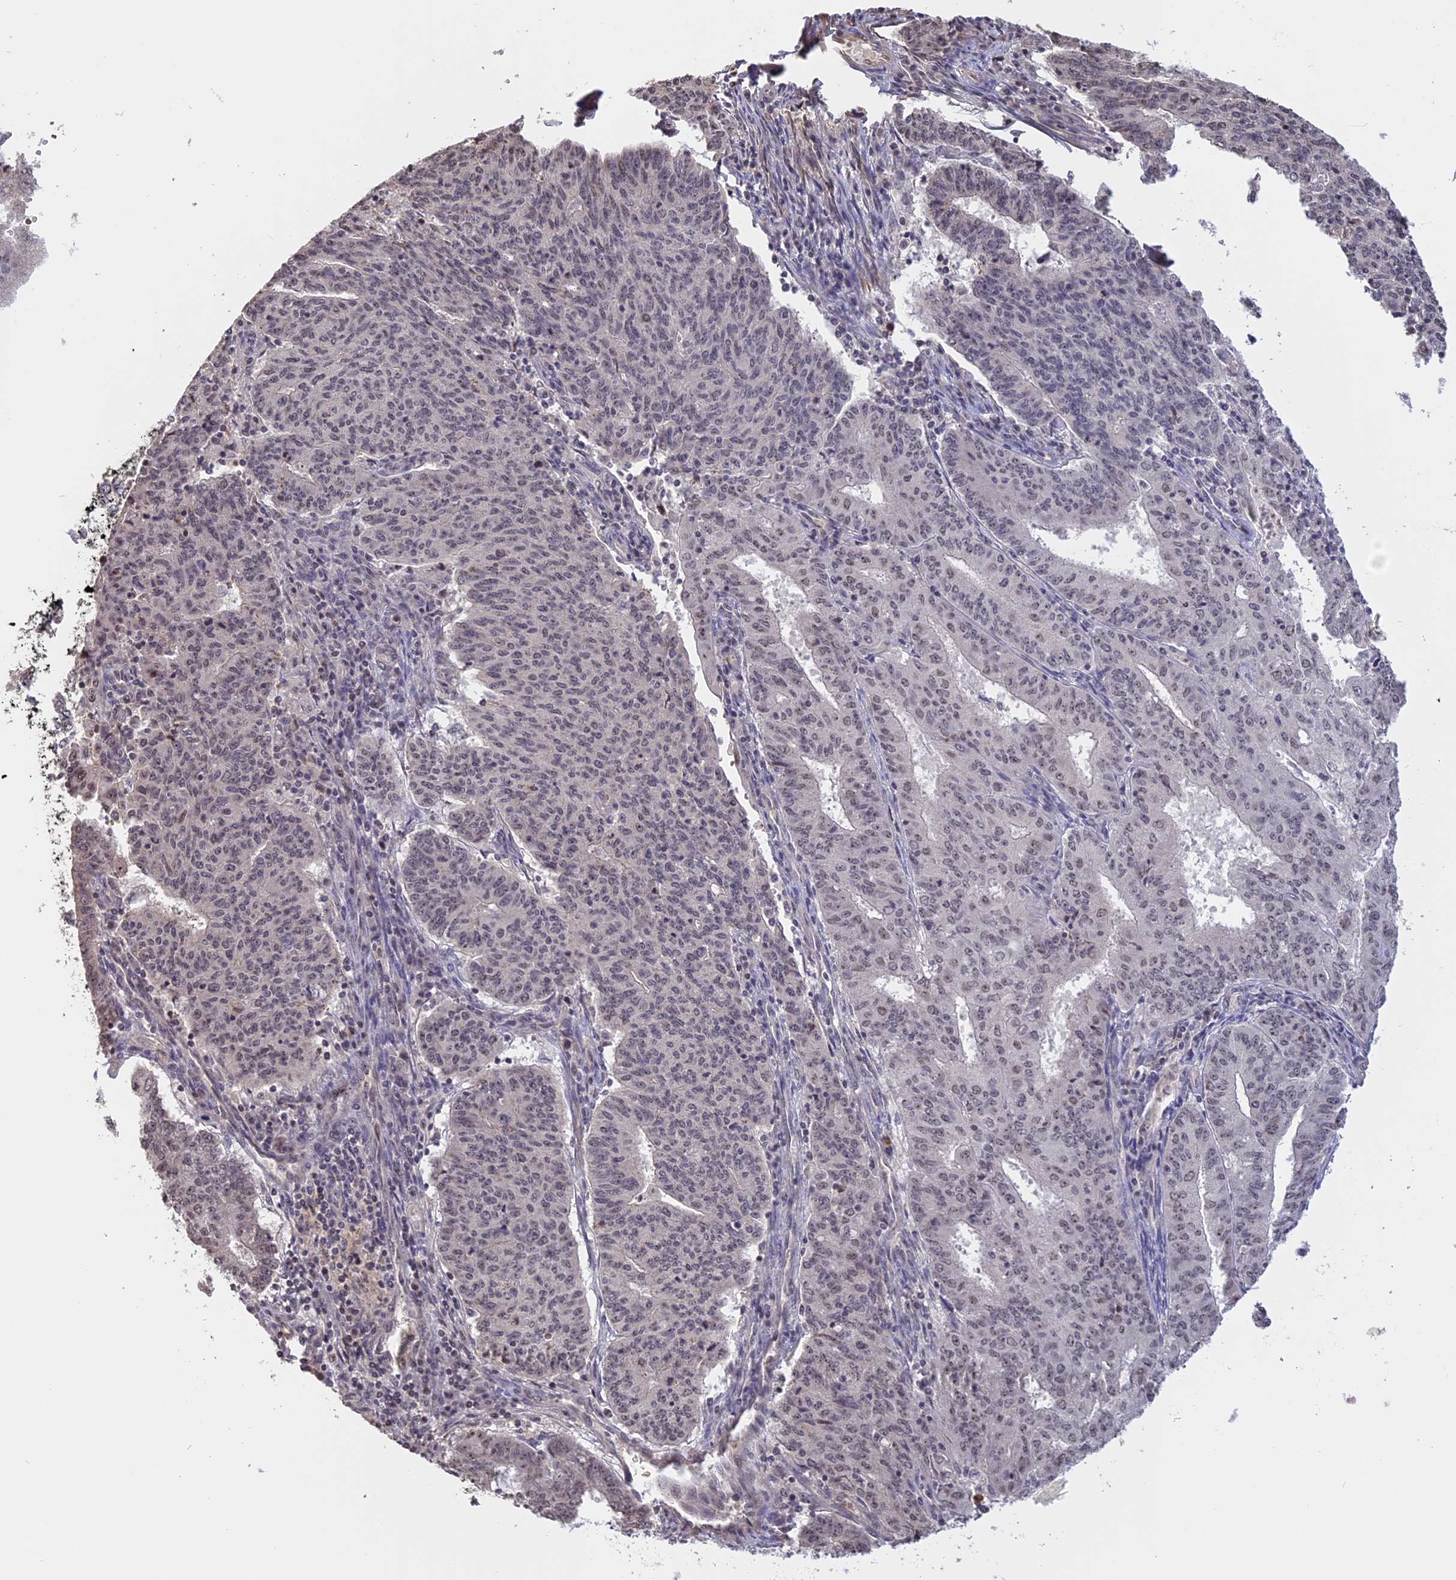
{"staining": {"intensity": "negative", "quantity": "none", "location": "none"}, "tissue": "endometrial cancer", "cell_type": "Tumor cells", "image_type": "cancer", "snomed": [{"axis": "morphology", "description": "Adenocarcinoma, NOS"}, {"axis": "topography", "description": "Endometrium"}], "caption": "Histopathology image shows no protein staining in tumor cells of endometrial cancer tissue. Nuclei are stained in blue.", "gene": "MGA", "patient": {"sex": "female", "age": 59}}